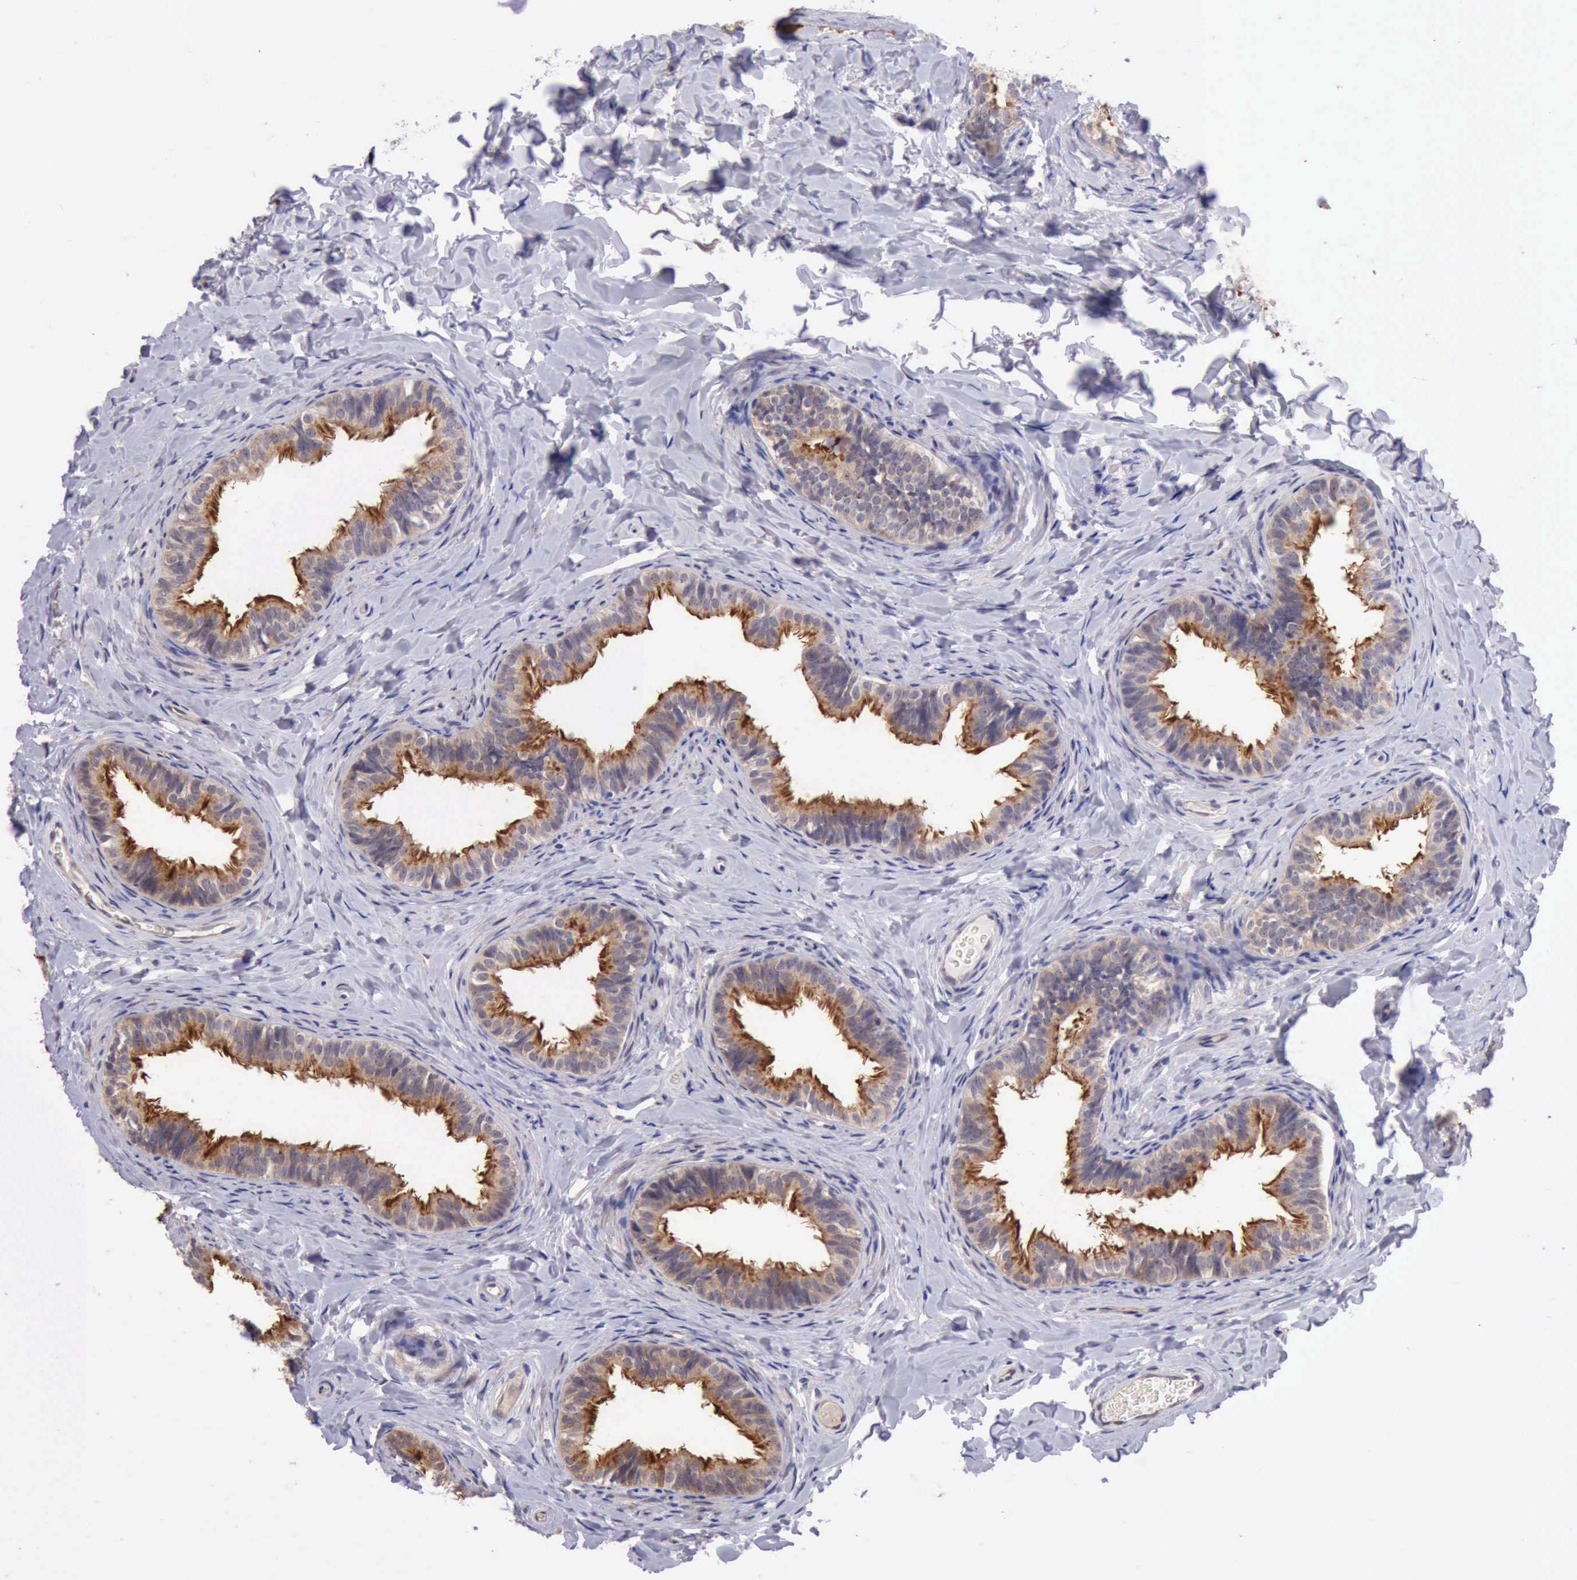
{"staining": {"intensity": "moderate", "quantity": ">75%", "location": "cytoplasmic/membranous"}, "tissue": "epididymis", "cell_type": "Glandular cells", "image_type": "normal", "snomed": [{"axis": "morphology", "description": "Normal tissue, NOS"}, {"axis": "topography", "description": "Epididymis"}], "caption": "A brown stain highlights moderate cytoplasmic/membranous expression of a protein in glandular cells of normal human epididymis.", "gene": "DNAJB7", "patient": {"sex": "male", "age": 26}}